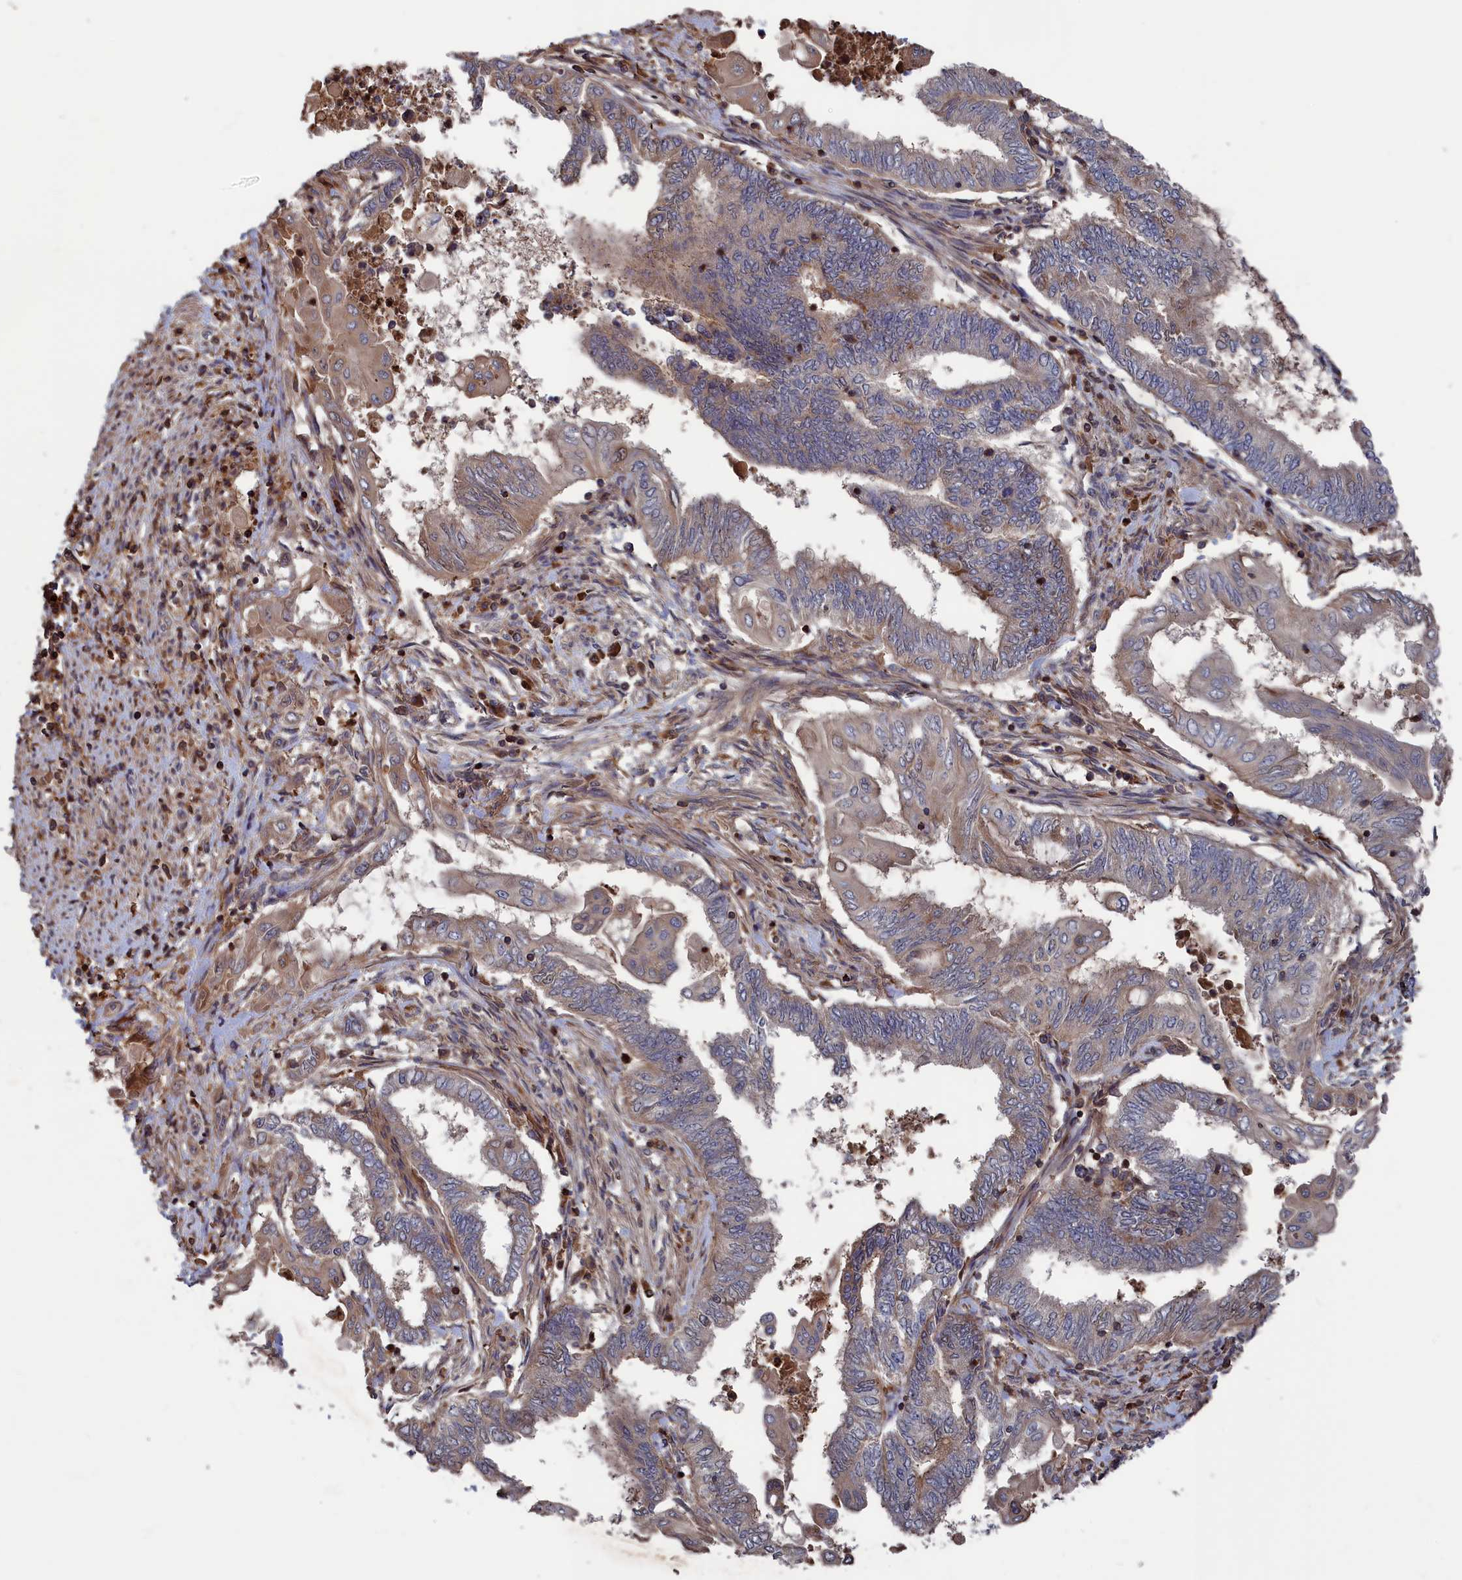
{"staining": {"intensity": "weak", "quantity": "<25%", "location": "cytoplasmic/membranous"}, "tissue": "endometrial cancer", "cell_type": "Tumor cells", "image_type": "cancer", "snomed": [{"axis": "morphology", "description": "Adenocarcinoma, NOS"}, {"axis": "topography", "description": "Uterus"}, {"axis": "topography", "description": "Endometrium"}], "caption": "The micrograph displays no staining of tumor cells in endometrial cancer (adenocarcinoma). (Stains: DAB (3,3'-diaminobenzidine) immunohistochemistry (IHC) with hematoxylin counter stain, Microscopy: brightfield microscopy at high magnification).", "gene": "PLA2G15", "patient": {"sex": "female", "age": 70}}